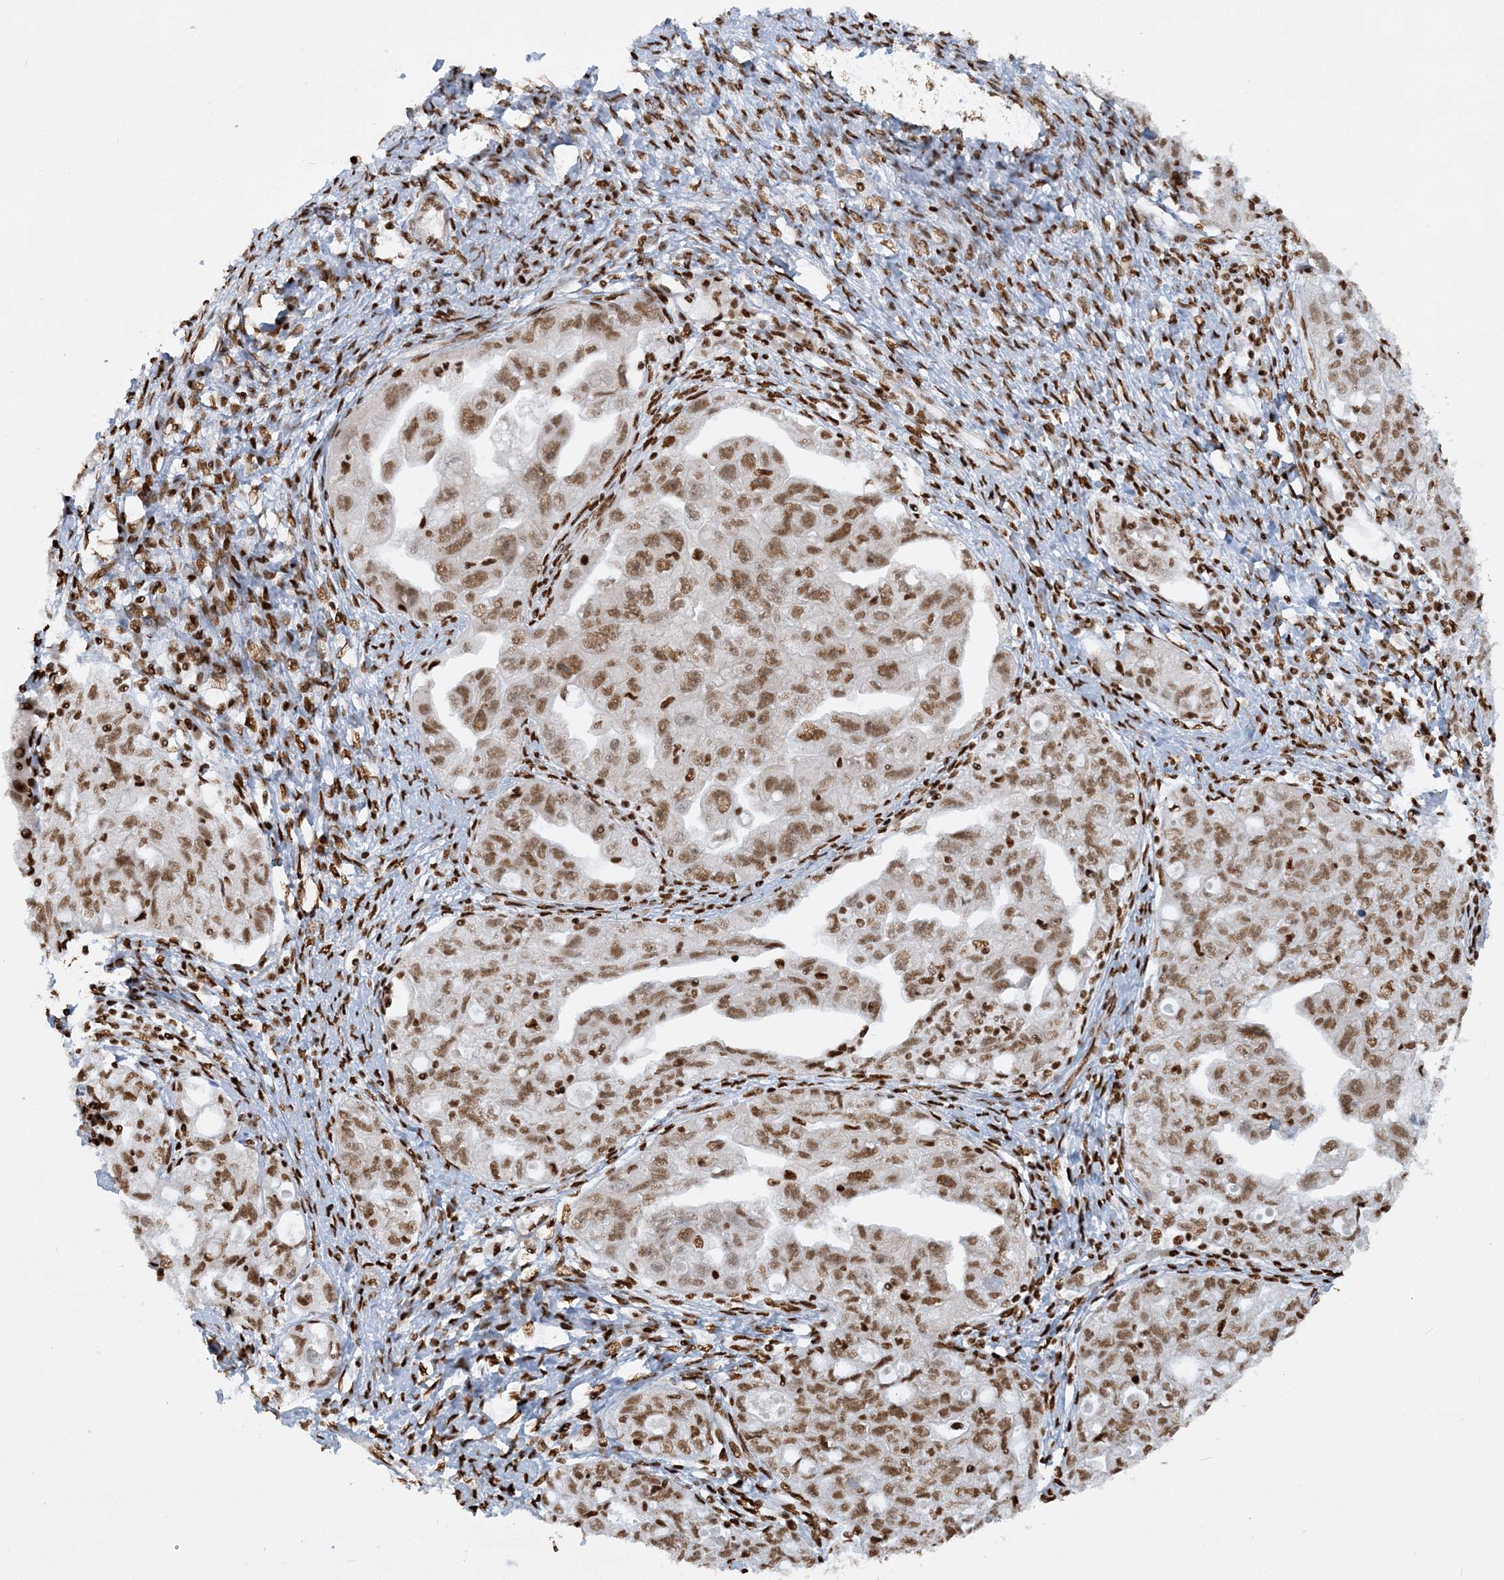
{"staining": {"intensity": "moderate", "quantity": ">75%", "location": "nuclear"}, "tissue": "ovarian cancer", "cell_type": "Tumor cells", "image_type": "cancer", "snomed": [{"axis": "morphology", "description": "Carcinoma, NOS"}, {"axis": "morphology", "description": "Cystadenocarcinoma, serous, NOS"}, {"axis": "topography", "description": "Ovary"}], "caption": "Human ovarian cancer stained for a protein (brown) shows moderate nuclear positive staining in approximately >75% of tumor cells.", "gene": "DELE1", "patient": {"sex": "female", "age": 69}}